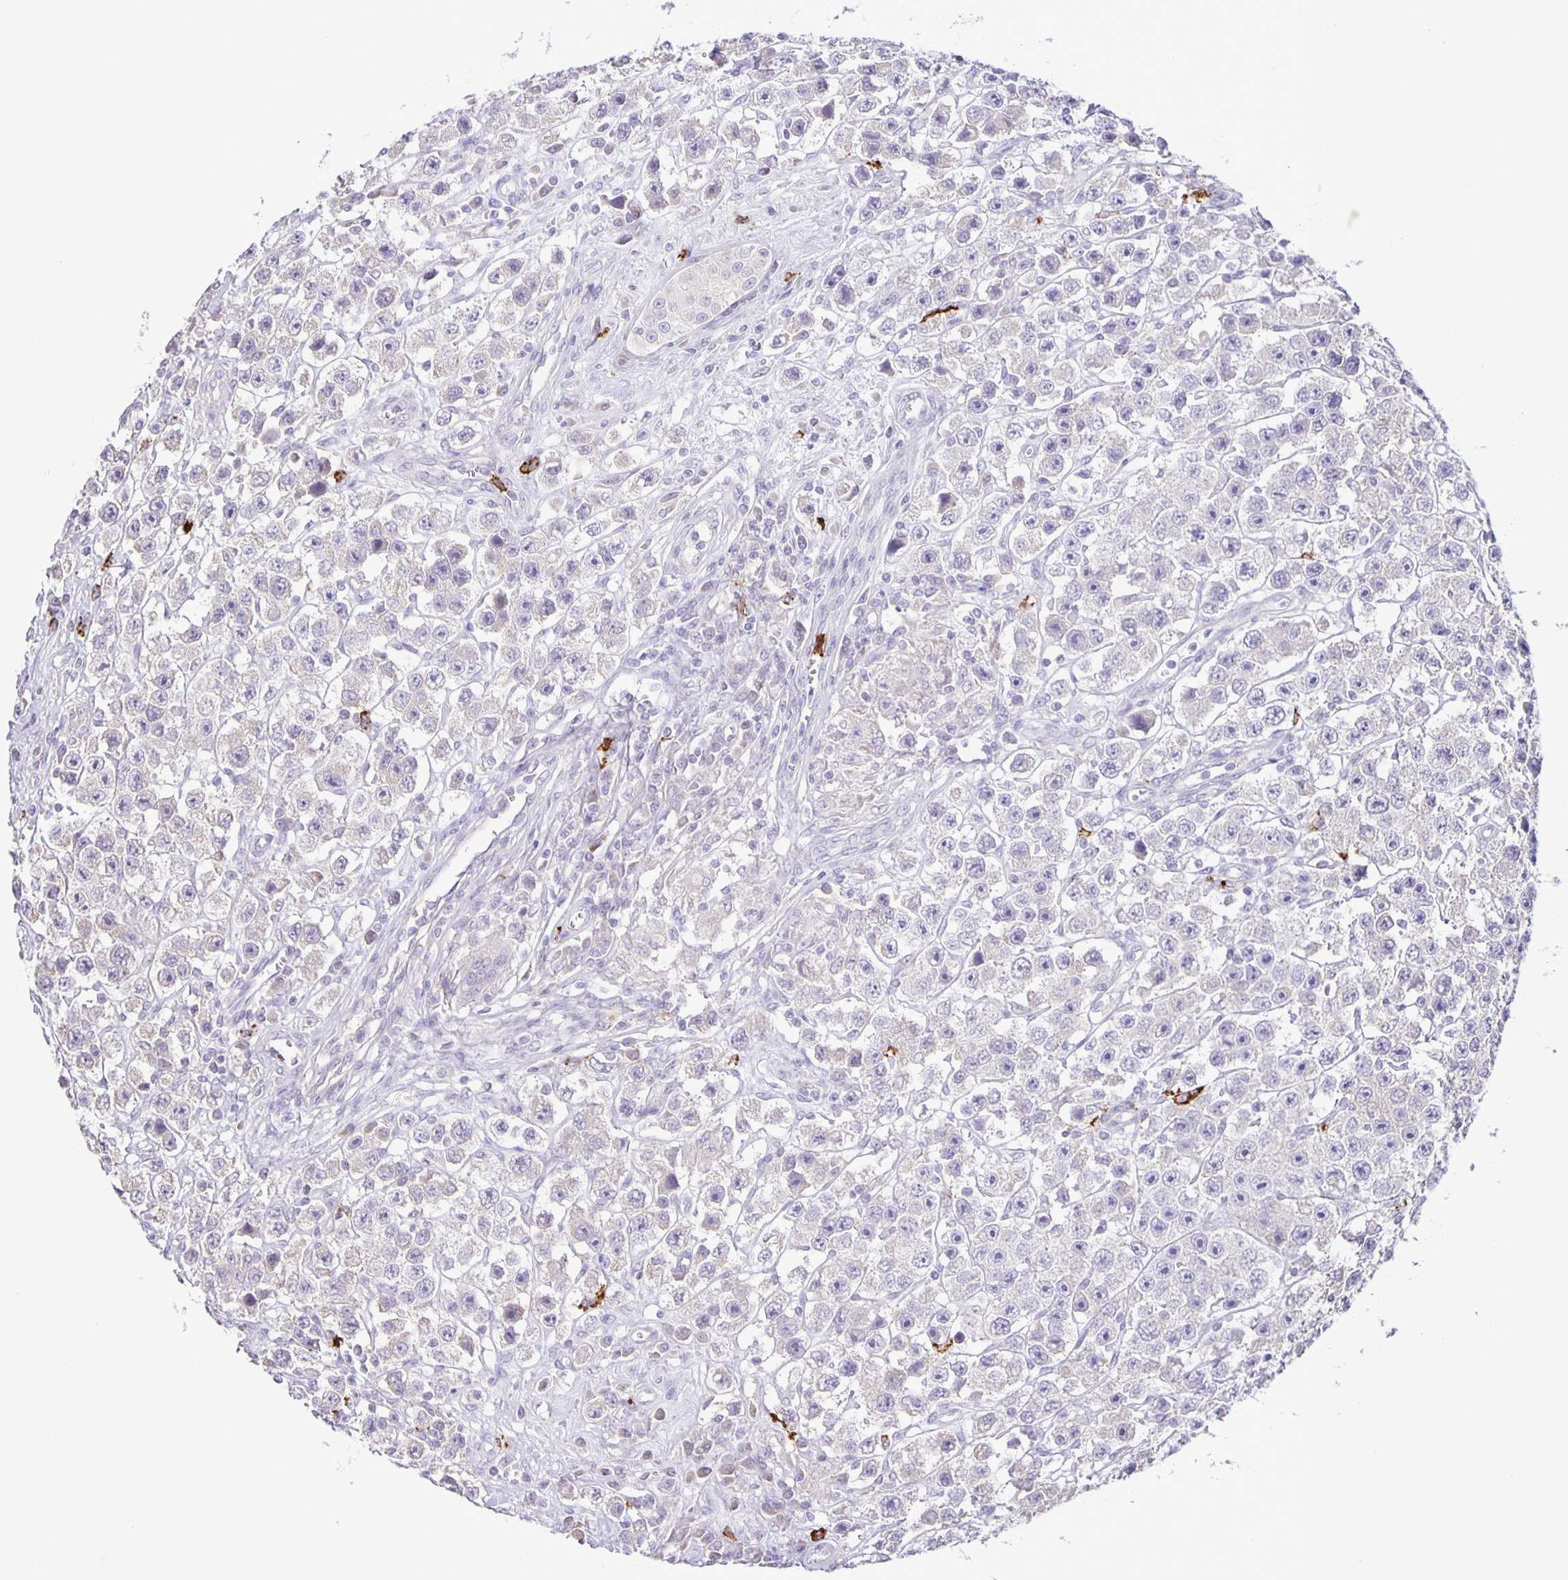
{"staining": {"intensity": "negative", "quantity": "none", "location": "none"}, "tissue": "testis cancer", "cell_type": "Tumor cells", "image_type": "cancer", "snomed": [{"axis": "morphology", "description": "Seminoma, NOS"}, {"axis": "topography", "description": "Testis"}], "caption": "Testis seminoma was stained to show a protein in brown. There is no significant positivity in tumor cells.", "gene": "ADCK1", "patient": {"sex": "male", "age": 45}}